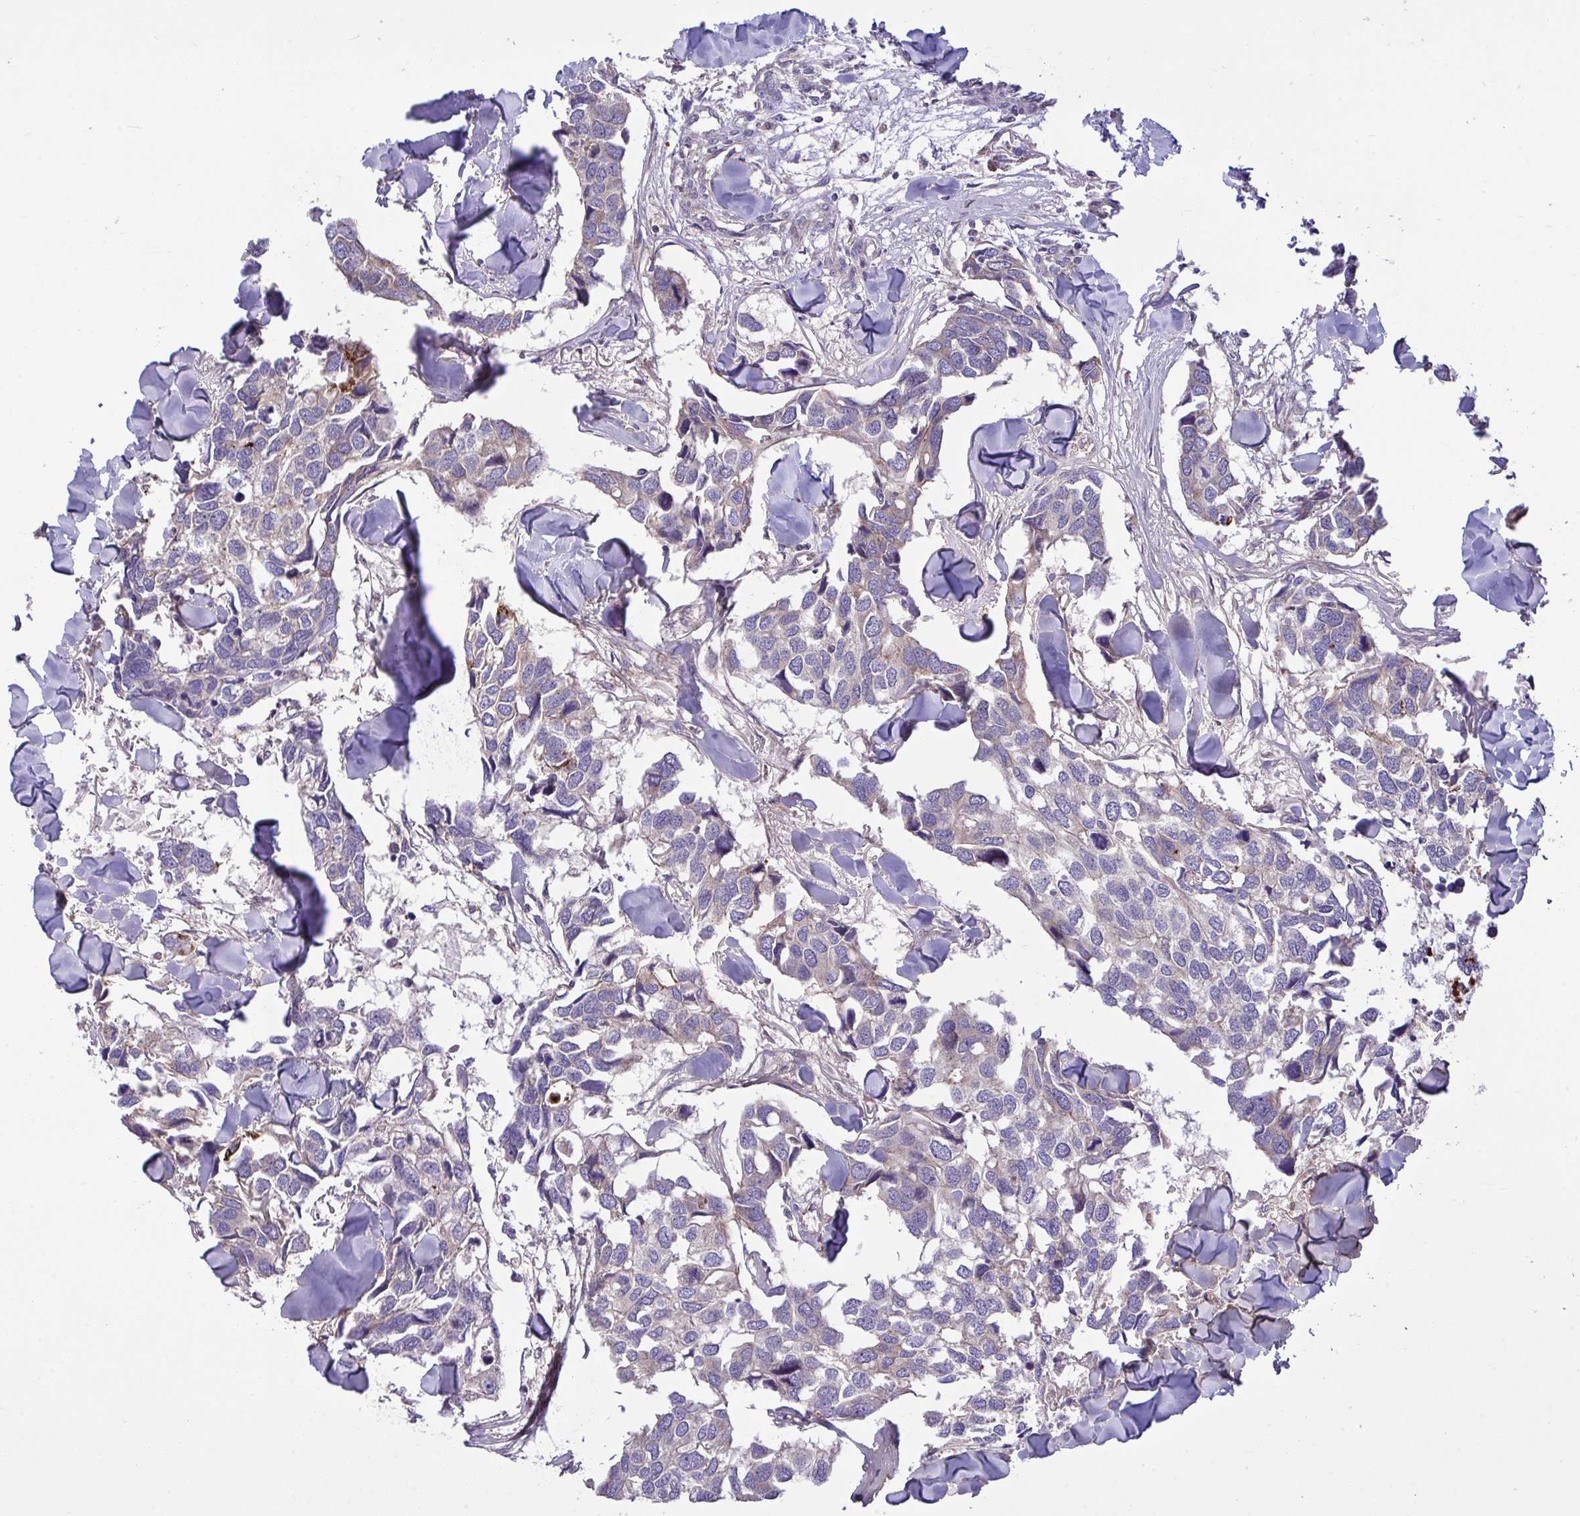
{"staining": {"intensity": "negative", "quantity": "none", "location": "none"}, "tissue": "breast cancer", "cell_type": "Tumor cells", "image_type": "cancer", "snomed": [{"axis": "morphology", "description": "Duct carcinoma"}, {"axis": "topography", "description": "Breast"}], "caption": "Photomicrograph shows no significant protein staining in tumor cells of breast cancer (invasive ductal carcinoma).", "gene": "GRB14", "patient": {"sex": "female", "age": 83}}